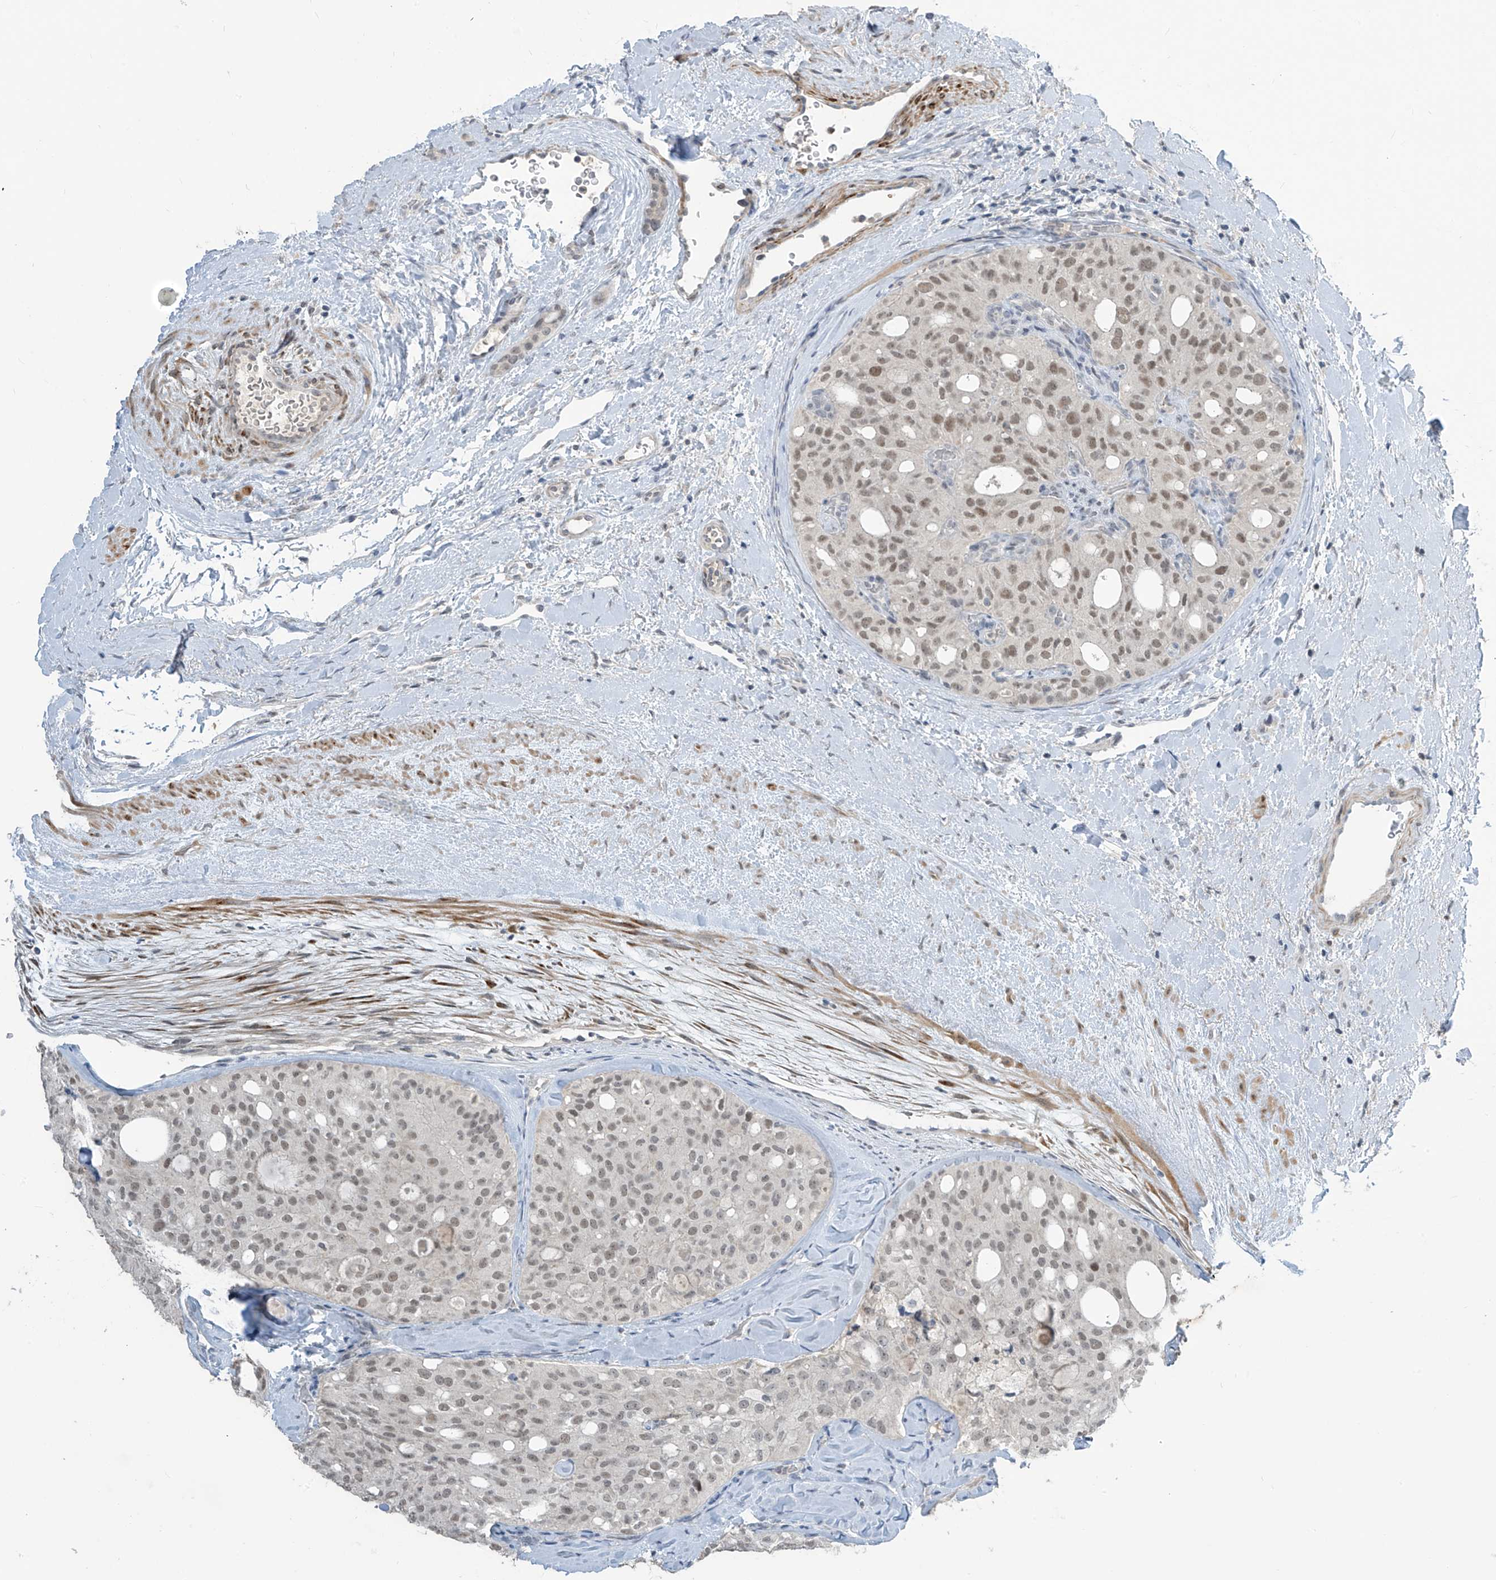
{"staining": {"intensity": "moderate", "quantity": ">75%", "location": "nuclear"}, "tissue": "thyroid cancer", "cell_type": "Tumor cells", "image_type": "cancer", "snomed": [{"axis": "morphology", "description": "Follicular adenoma carcinoma, NOS"}, {"axis": "topography", "description": "Thyroid gland"}], "caption": "Tumor cells exhibit medium levels of moderate nuclear expression in about >75% of cells in thyroid cancer (follicular adenoma carcinoma). (Brightfield microscopy of DAB IHC at high magnification).", "gene": "METAP1D", "patient": {"sex": "male", "age": 75}}